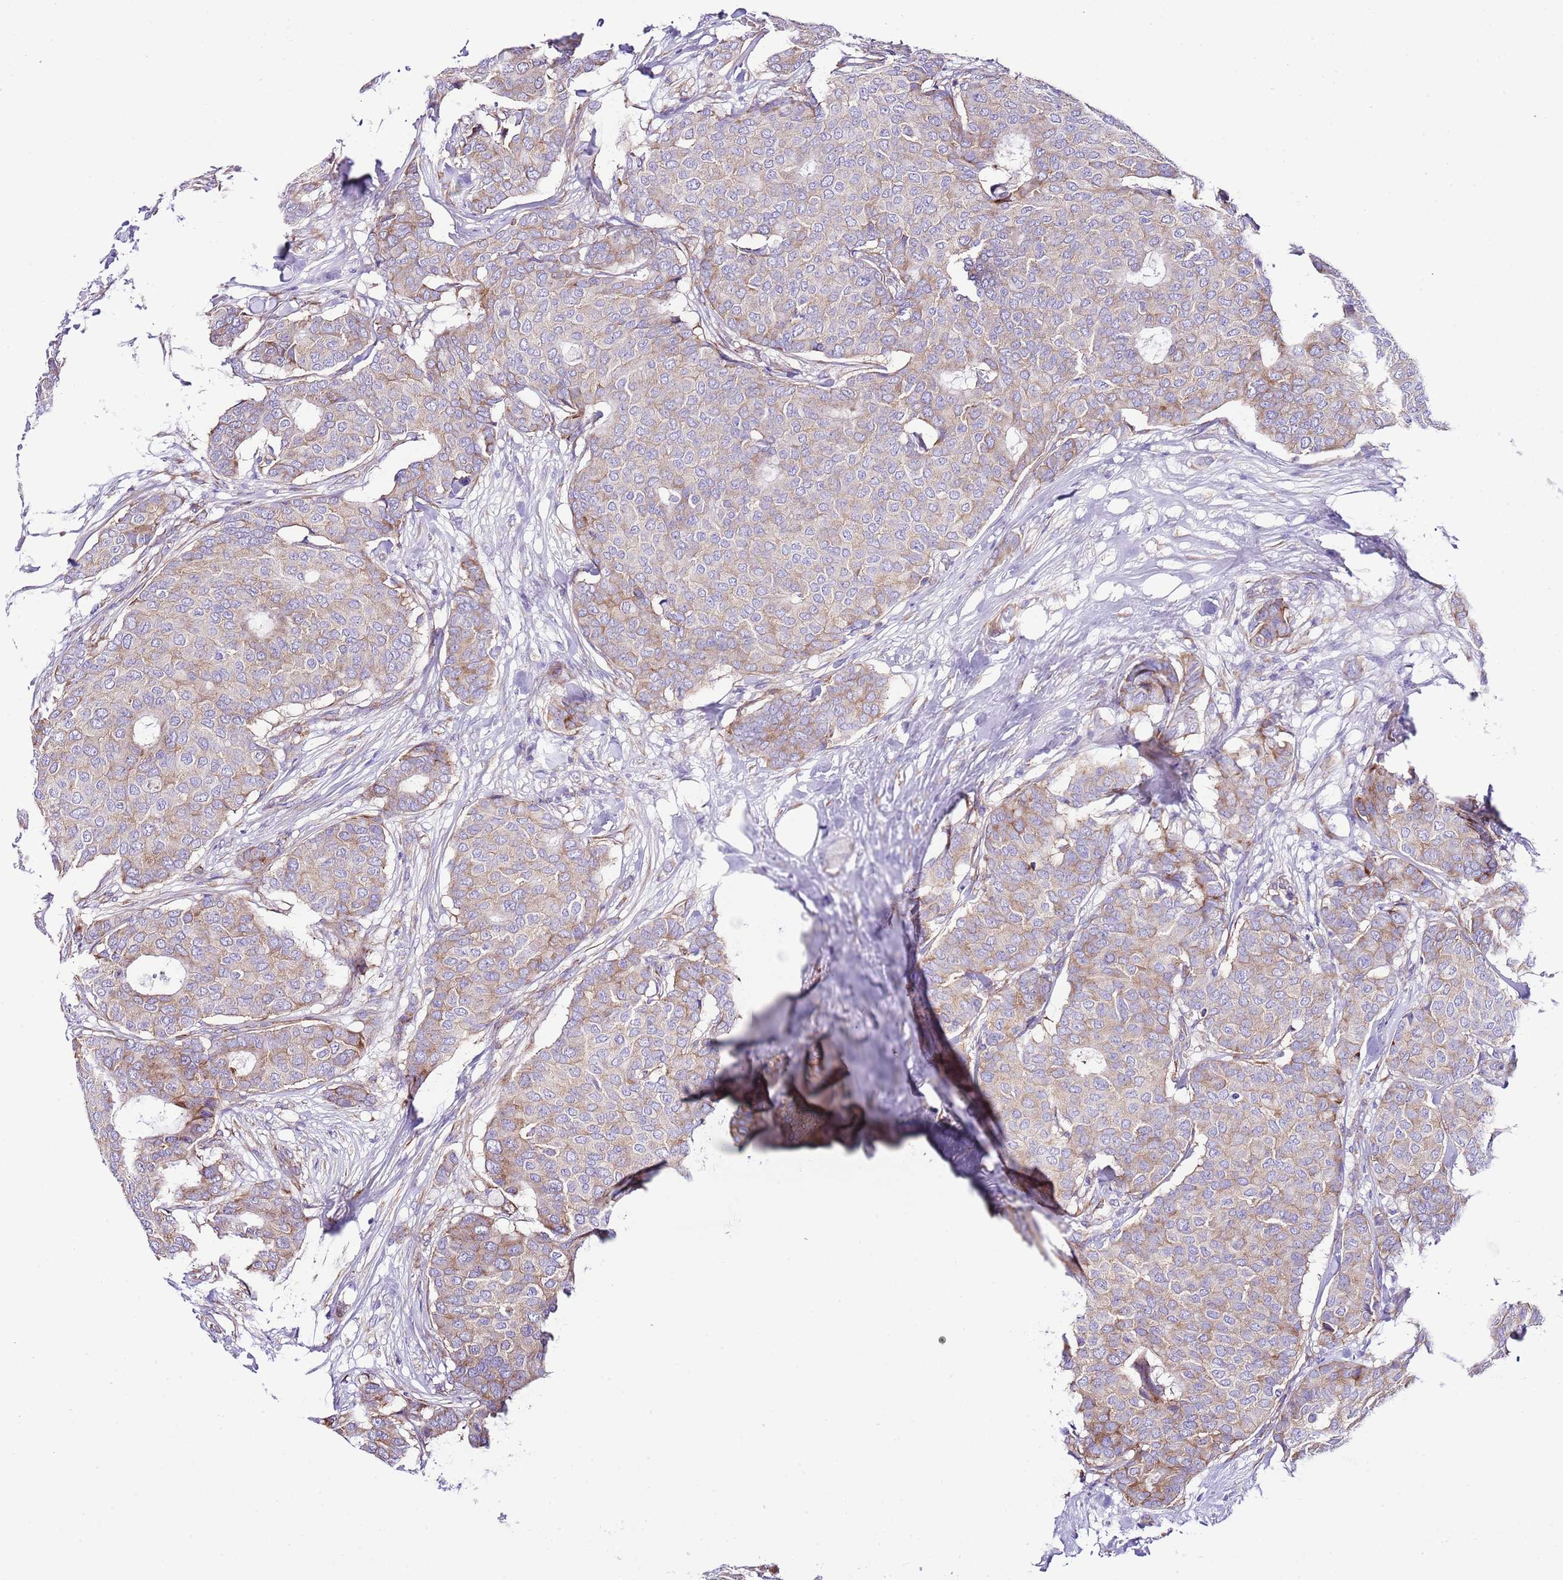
{"staining": {"intensity": "weak", "quantity": ">75%", "location": "cytoplasmic/membranous"}, "tissue": "breast cancer", "cell_type": "Tumor cells", "image_type": "cancer", "snomed": [{"axis": "morphology", "description": "Duct carcinoma"}, {"axis": "topography", "description": "Breast"}], "caption": "Human breast invasive ductal carcinoma stained with a brown dye reveals weak cytoplasmic/membranous positive expression in about >75% of tumor cells.", "gene": "RPS10", "patient": {"sex": "female", "age": 75}}